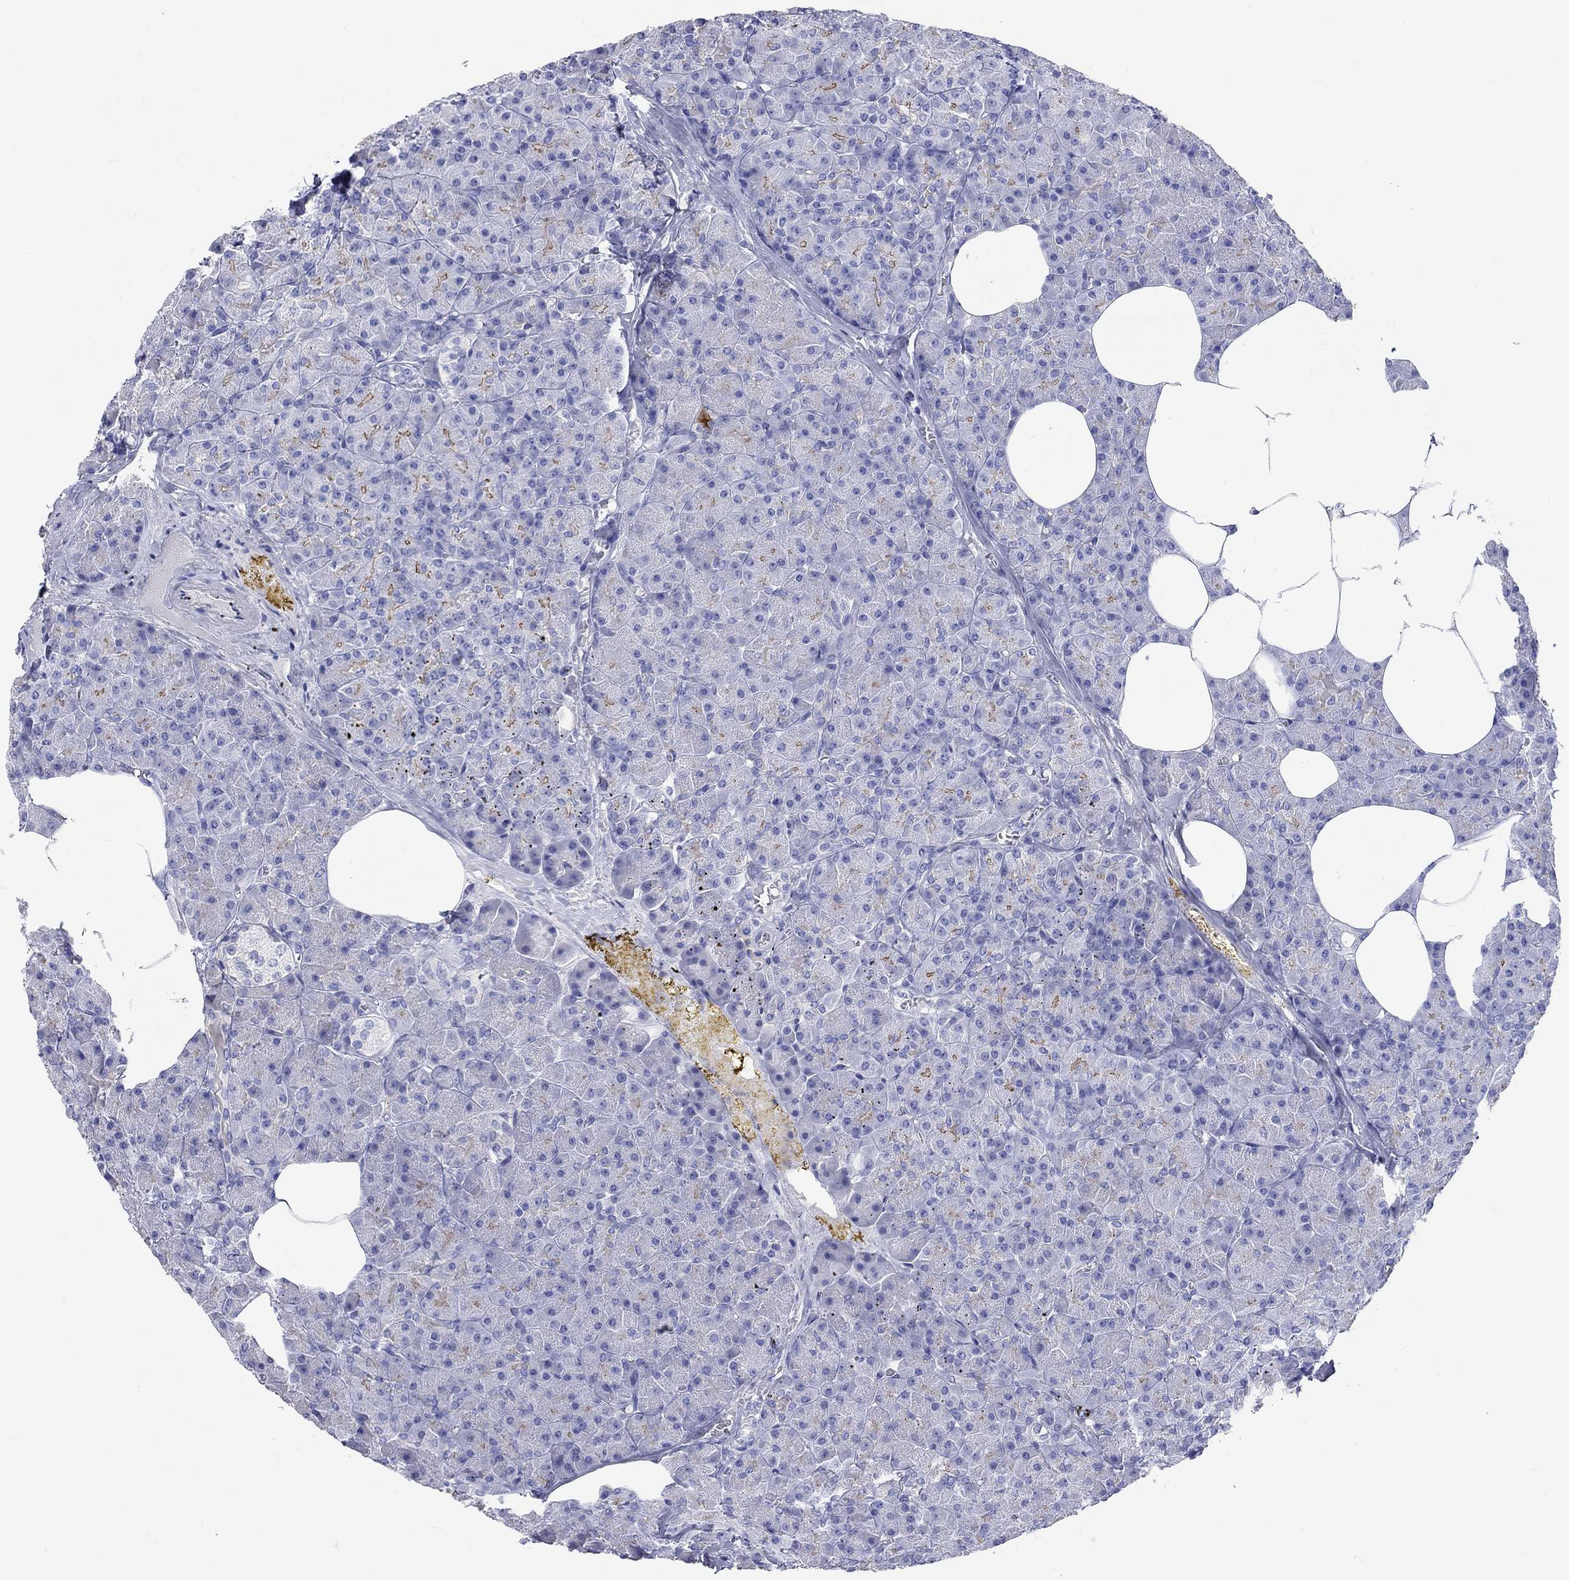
{"staining": {"intensity": "moderate", "quantity": "<25%", "location": "cytoplasmic/membranous"}, "tissue": "pancreas", "cell_type": "Exocrine glandular cells", "image_type": "normal", "snomed": [{"axis": "morphology", "description": "Normal tissue, NOS"}, {"axis": "topography", "description": "Pancreas"}], "caption": "Immunohistochemistry histopathology image of benign pancreas: human pancreas stained using immunohistochemistry exhibits low levels of moderate protein expression localized specifically in the cytoplasmic/membranous of exocrine glandular cells, appearing as a cytoplasmic/membranous brown color.", "gene": "SPATA9", "patient": {"sex": "female", "age": 45}}